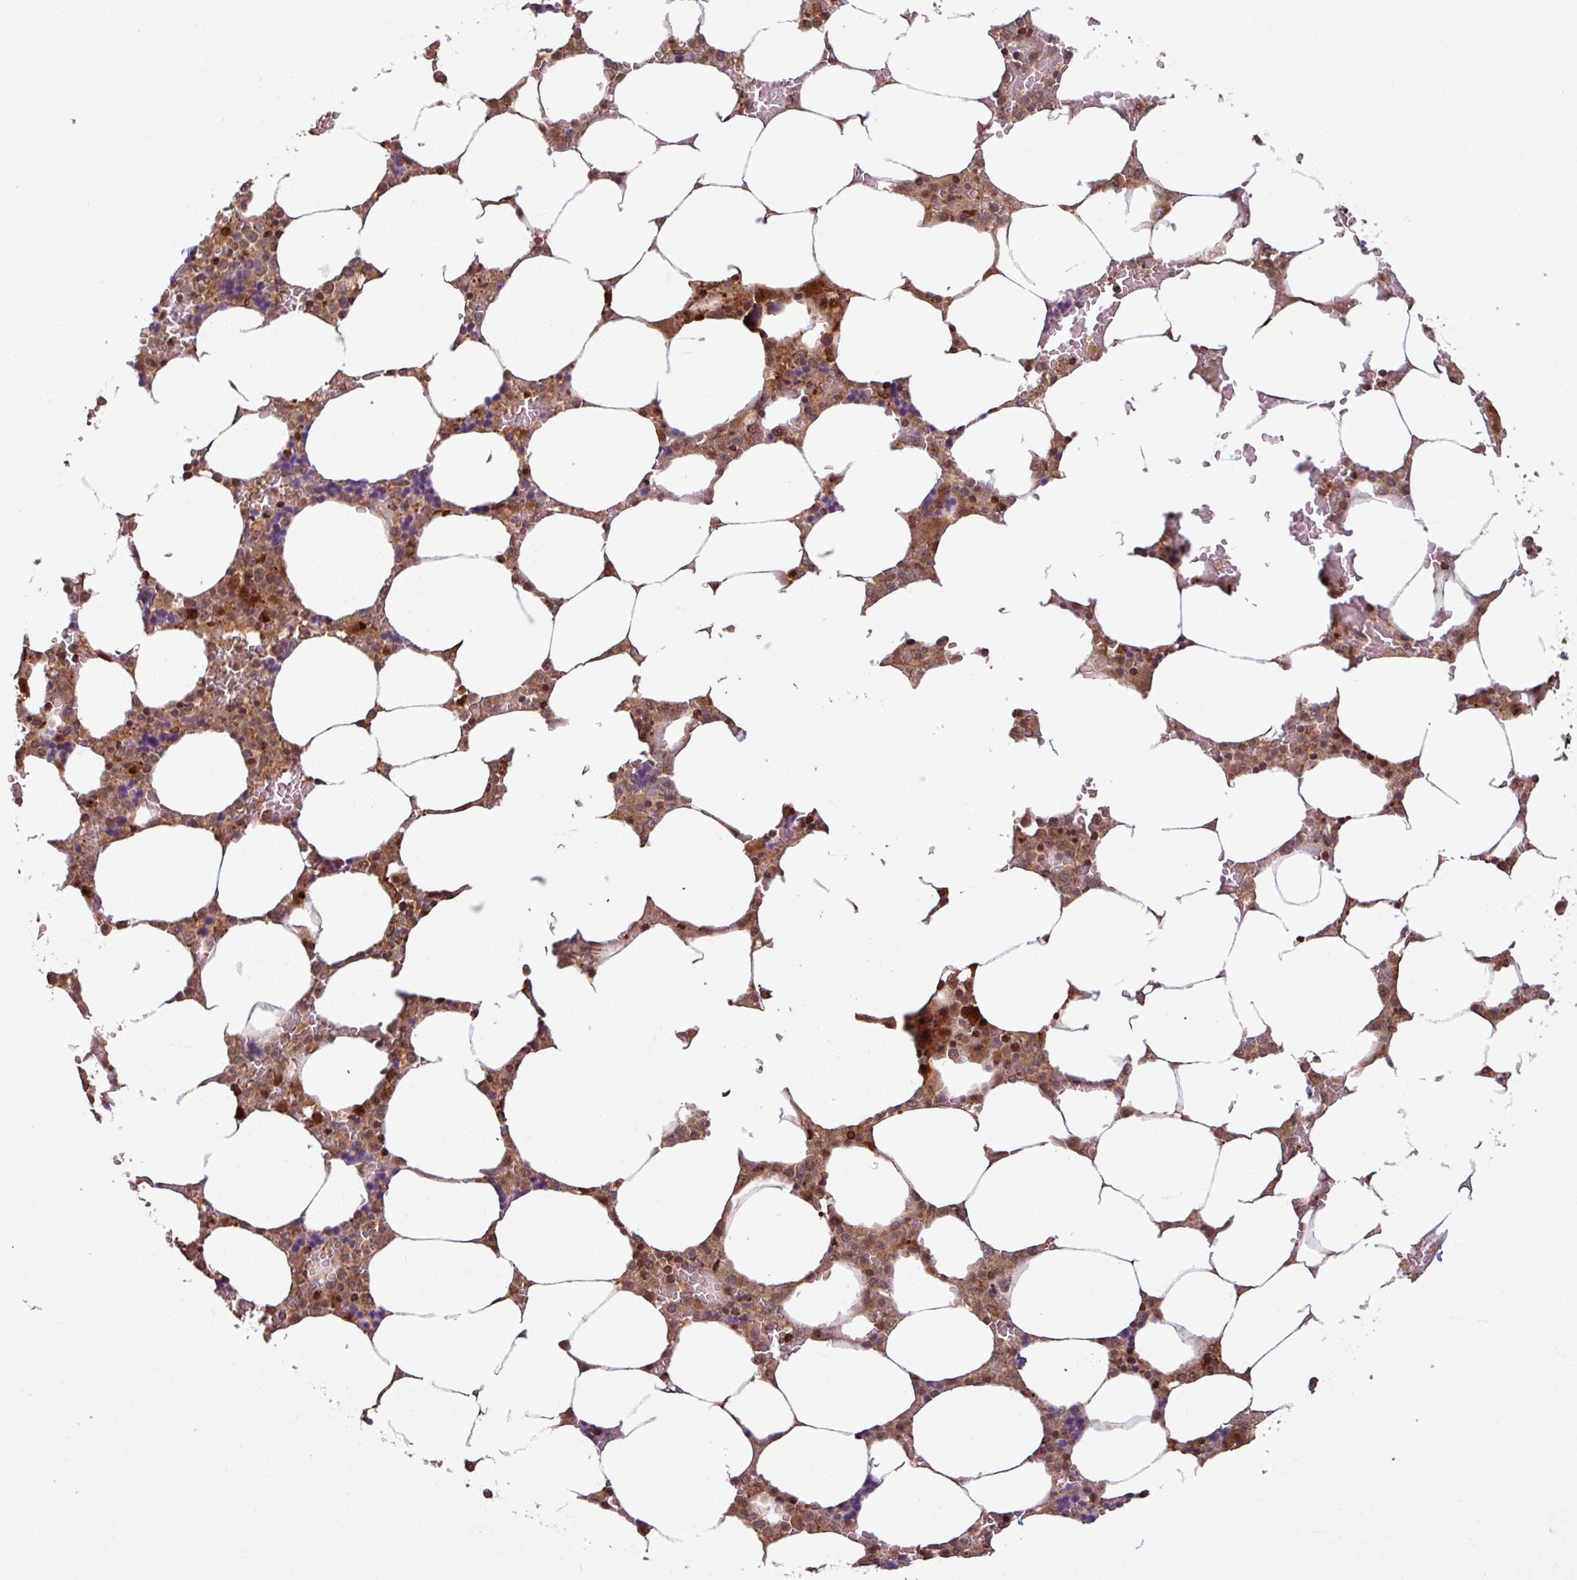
{"staining": {"intensity": "moderate", "quantity": "25%-75%", "location": "cytoplasmic/membranous,nuclear"}, "tissue": "bone marrow", "cell_type": "Hematopoietic cells", "image_type": "normal", "snomed": [{"axis": "morphology", "description": "Normal tissue, NOS"}, {"axis": "topography", "description": "Bone marrow"}], "caption": "High-power microscopy captured an IHC histopathology image of benign bone marrow, revealing moderate cytoplasmic/membranous,nuclear expression in about 25%-75% of hematopoietic cells.", "gene": "OR6B1", "patient": {"sex": "male", "age": 64}}